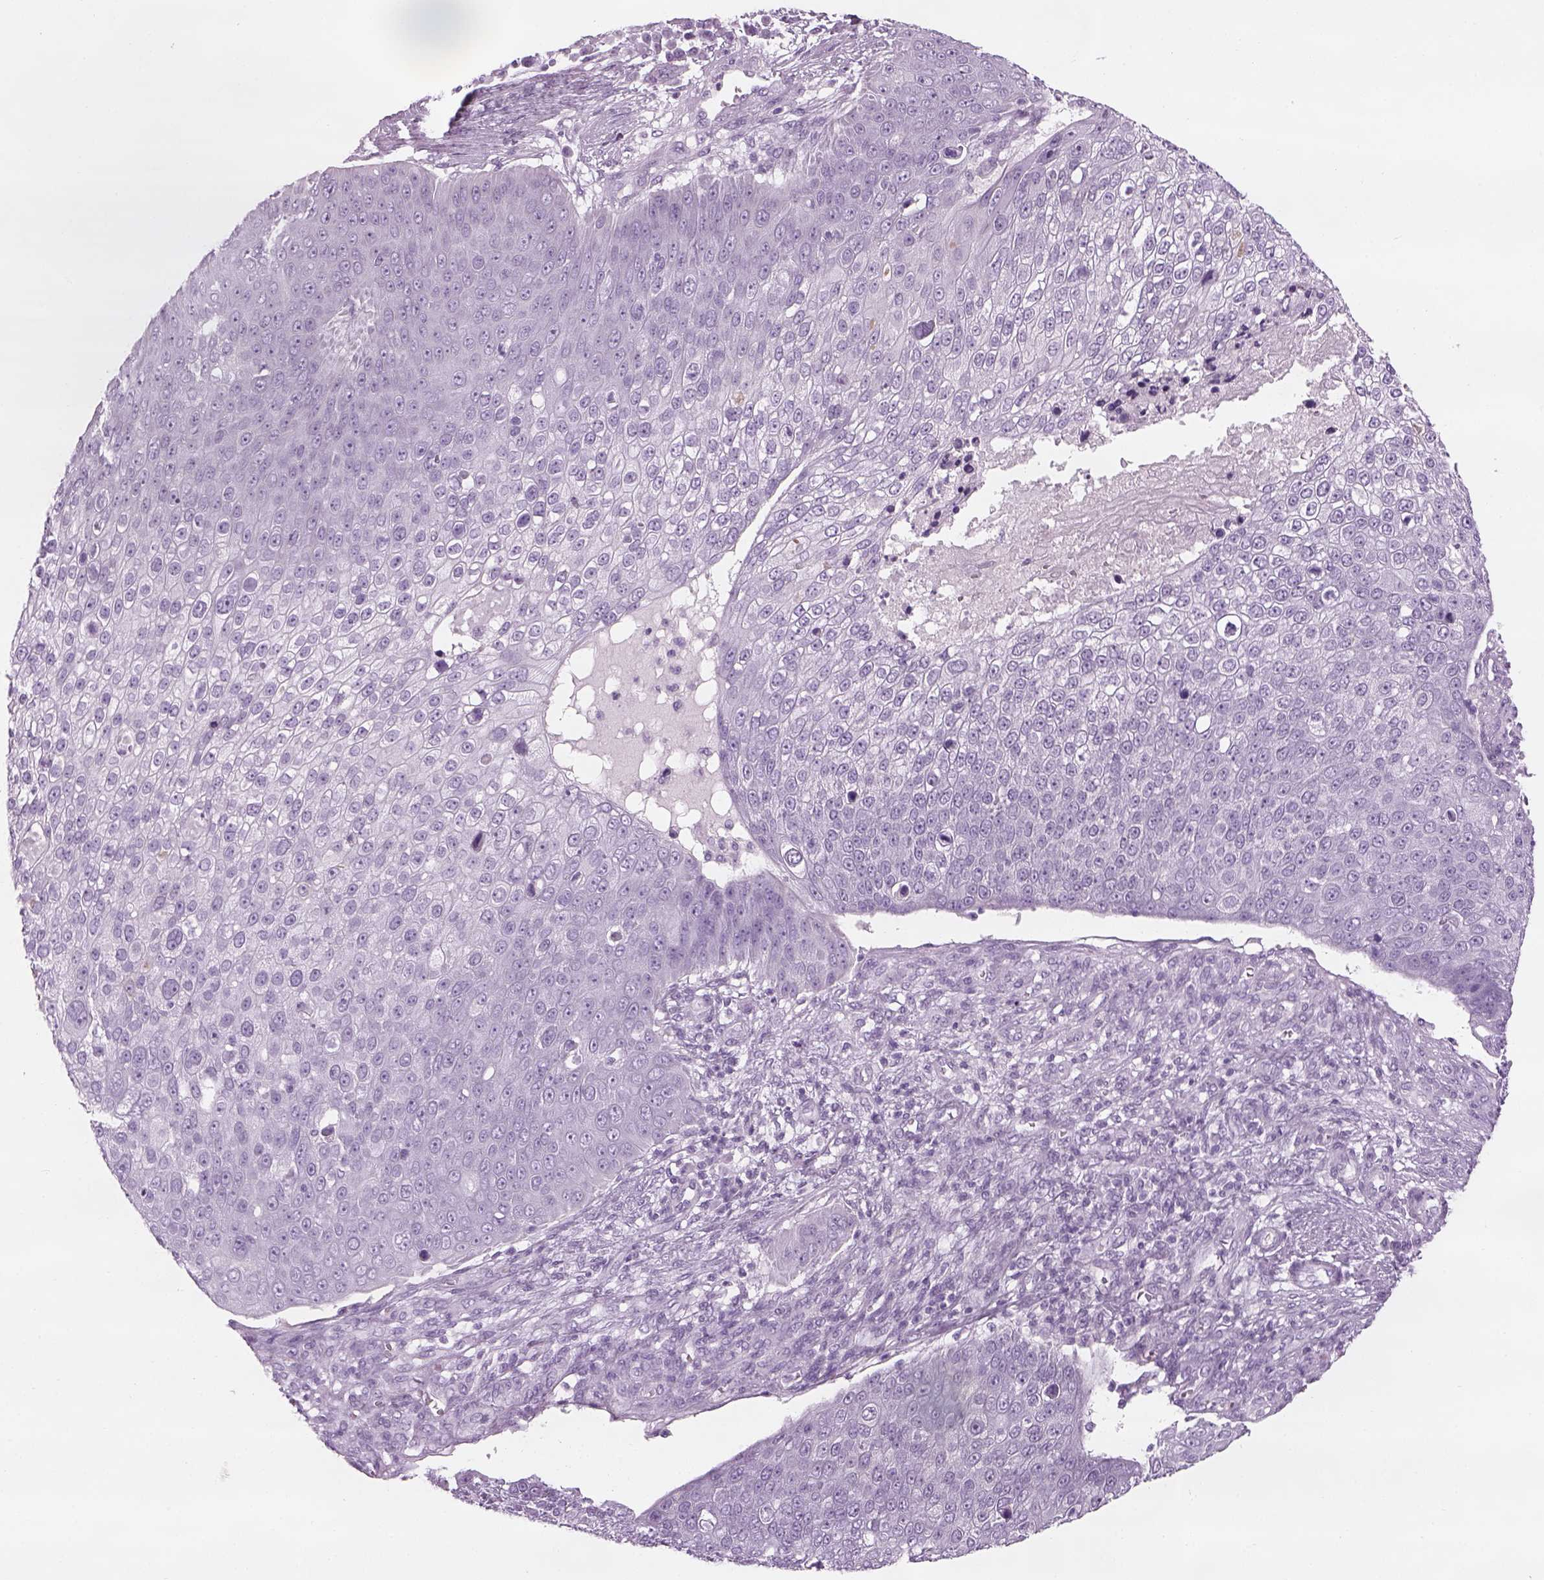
{"staining": {"intensity": "negative", "quantity": "none", "location": "none"}, "tissue": "skin cancer", "cell_type": "Tumor cells", "image_type": "cancer", "snomed": [{"axis": "morphology", "description": "Squamous cell carcinoma, NOS"}, {"axis": "topography", "description": "Skin"}], "caption": "High magnification brightfield microscopy of squamous cell carcinoma (skin) stained with DAB (3,3'-diaminobenzidine) (brown) and counterstained with hematoxylin (blue): tumor cells show no significant staining. (DAB (3,3'-diaminobenzidine) IHC with hematoxylin counter stain).", "gene": "SAG", "patient": {"sex": "male", "age": 71}}